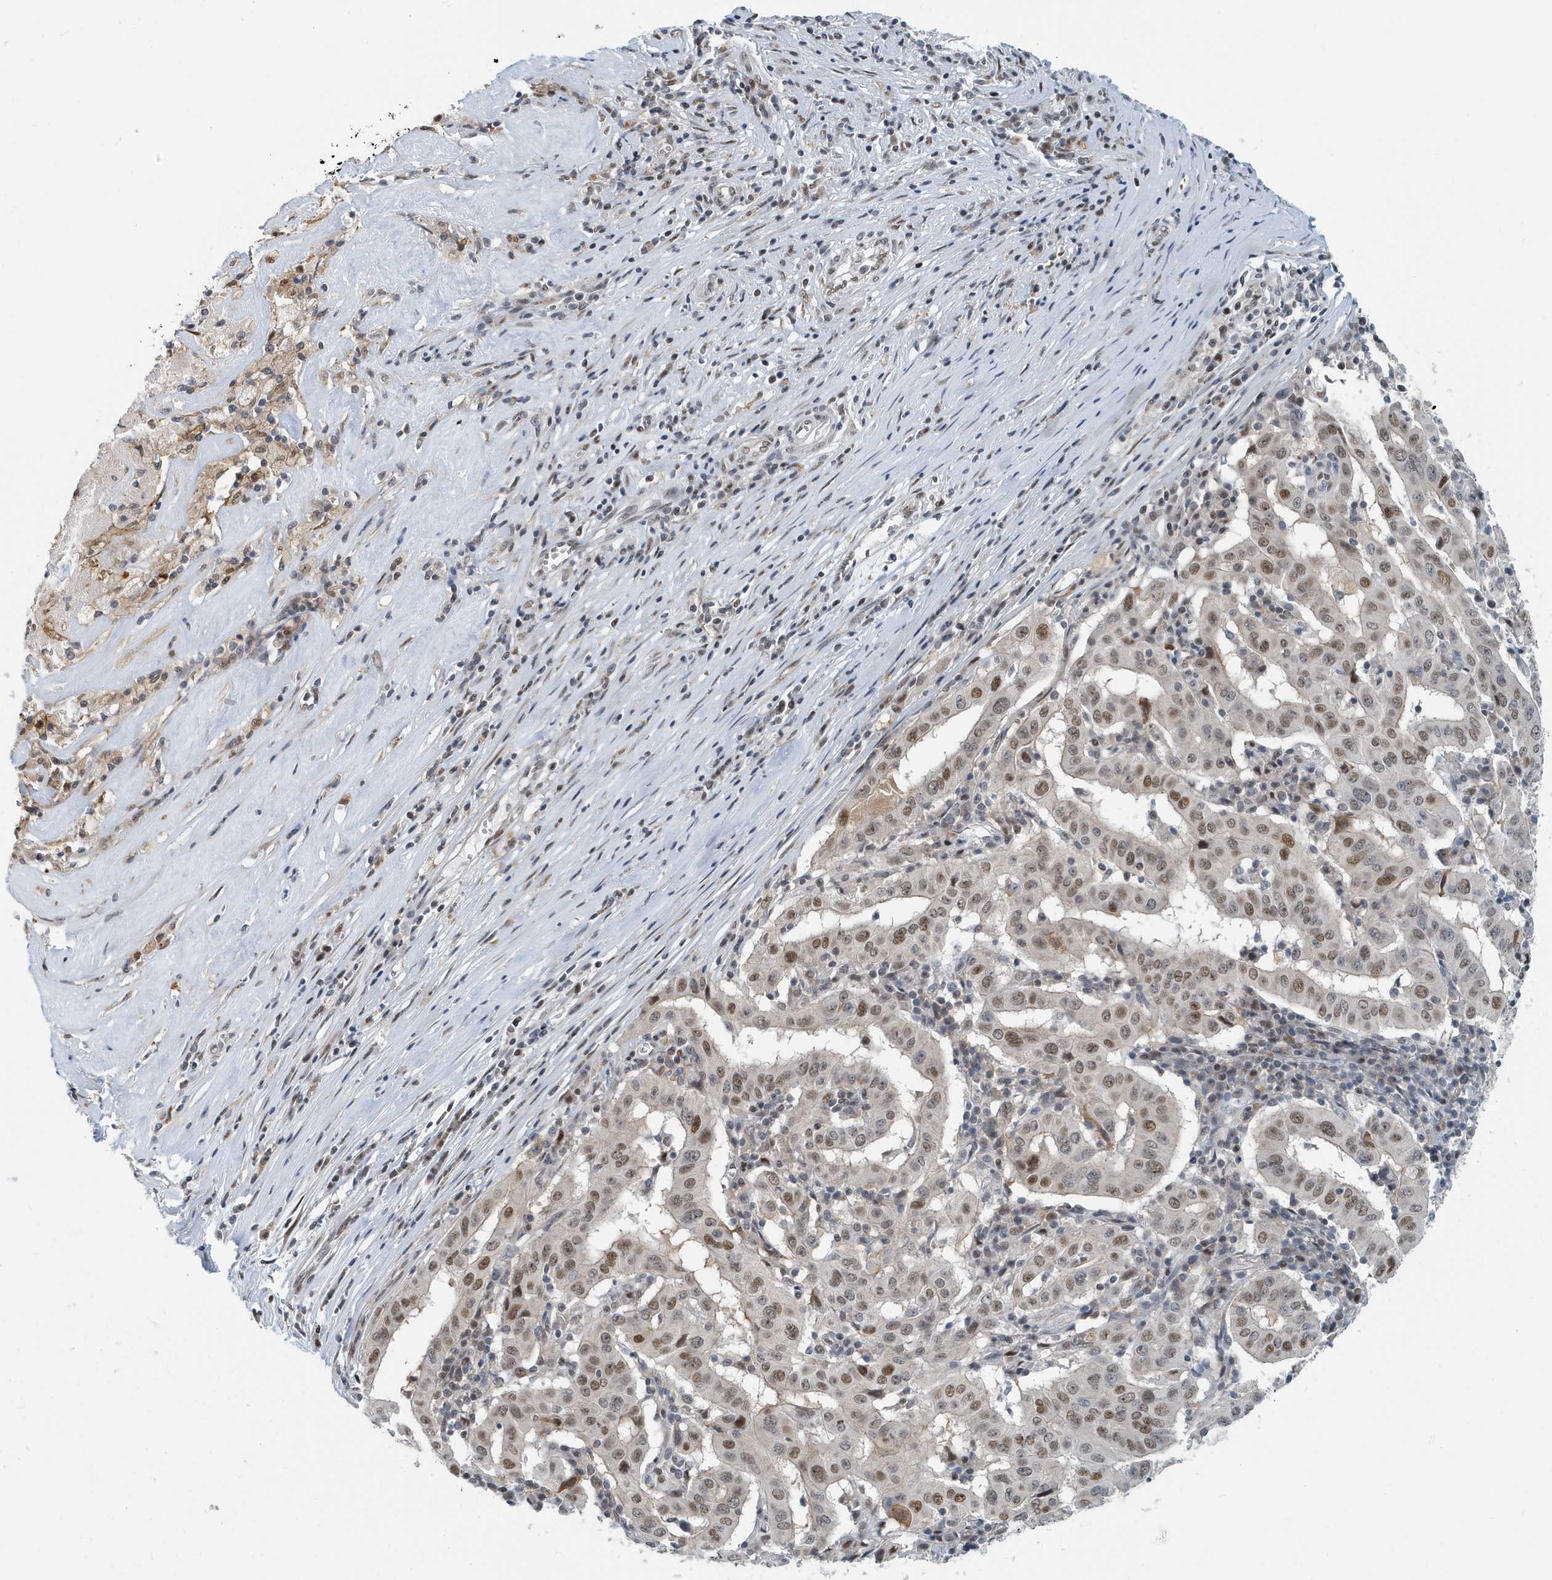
{"staining": {"intensity": "moderate", "quantity": ">75%", "location": "nuclear"}, "tissue": "pancreatic cancer", "cell_type": "Tumor cells", "image_type": "cancer", "snomed": [{"axis": "morphology", "description": "Adenocarcinoma, NOS"}, {"axis": "topography", "description": "Pancreas"}], "caption": "Pancreatic cancer stained for a protein shows moderate nuclear positivity in tumor cells.", "gene": "KIF15", "patient": {"sex": "male", "age": 63}}